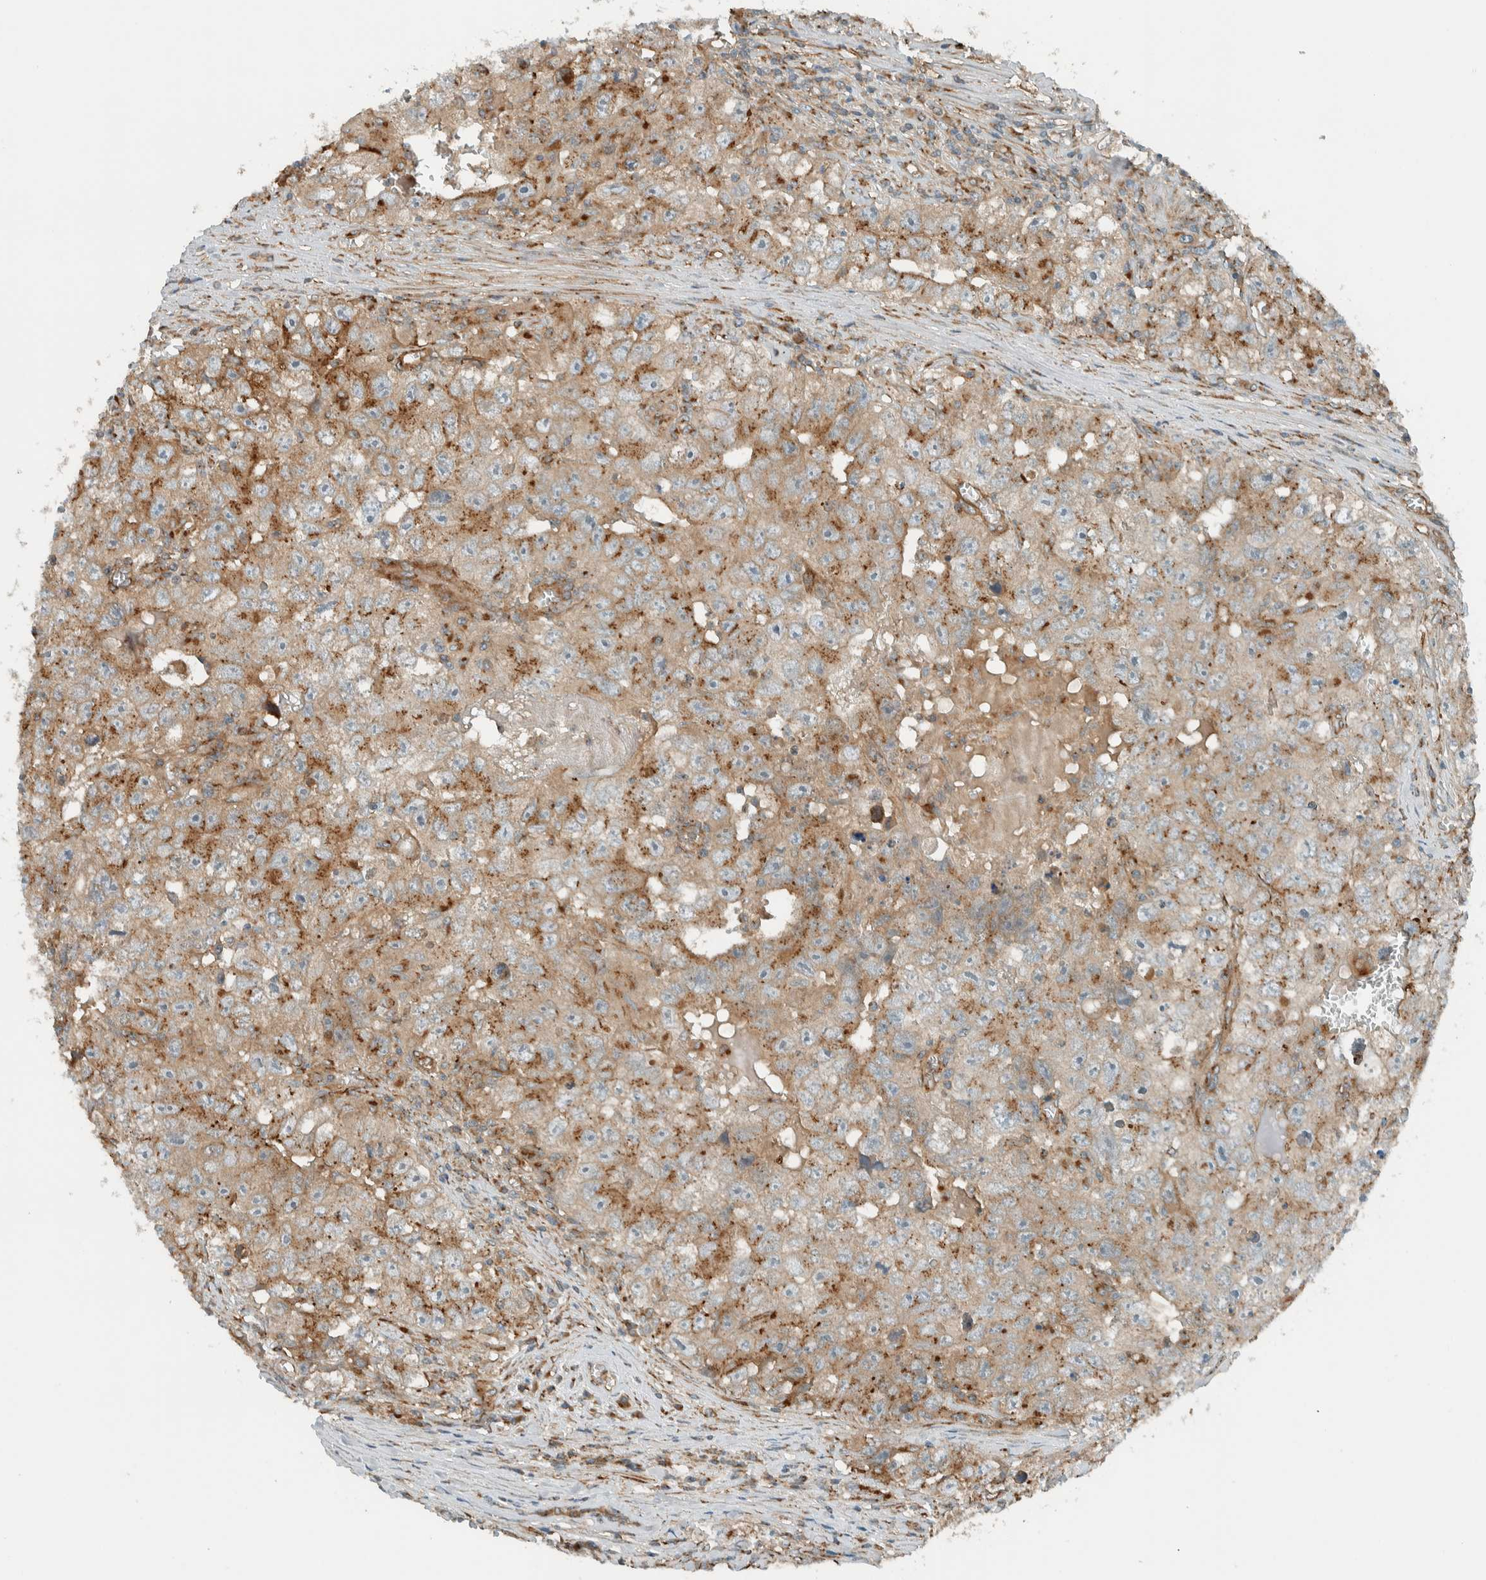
{"staining": {"intensity": "moderate", "quantity": "25%-75%", "location": "cytoplasmic/membranous"}, "tissue": "testis cancer", "cell_type": "Tumor cells", "image_type": "cancer", "snomed": [{"axis": "morphology", "description": "Seminoma, NOS"}, {"axis": "morphology", "description": "Carcinoma, Embryonal, NOS"}, {"axis": "topography", "description": "Testis"}], "caption": "A brown stain shows moderate cytoplasmic/membranous expression of a protein in human testis cancer (embryonal carcinoma) tumor cells.", "gene": "EXOC7", "patient": {"sex": "male", "age": 43}}